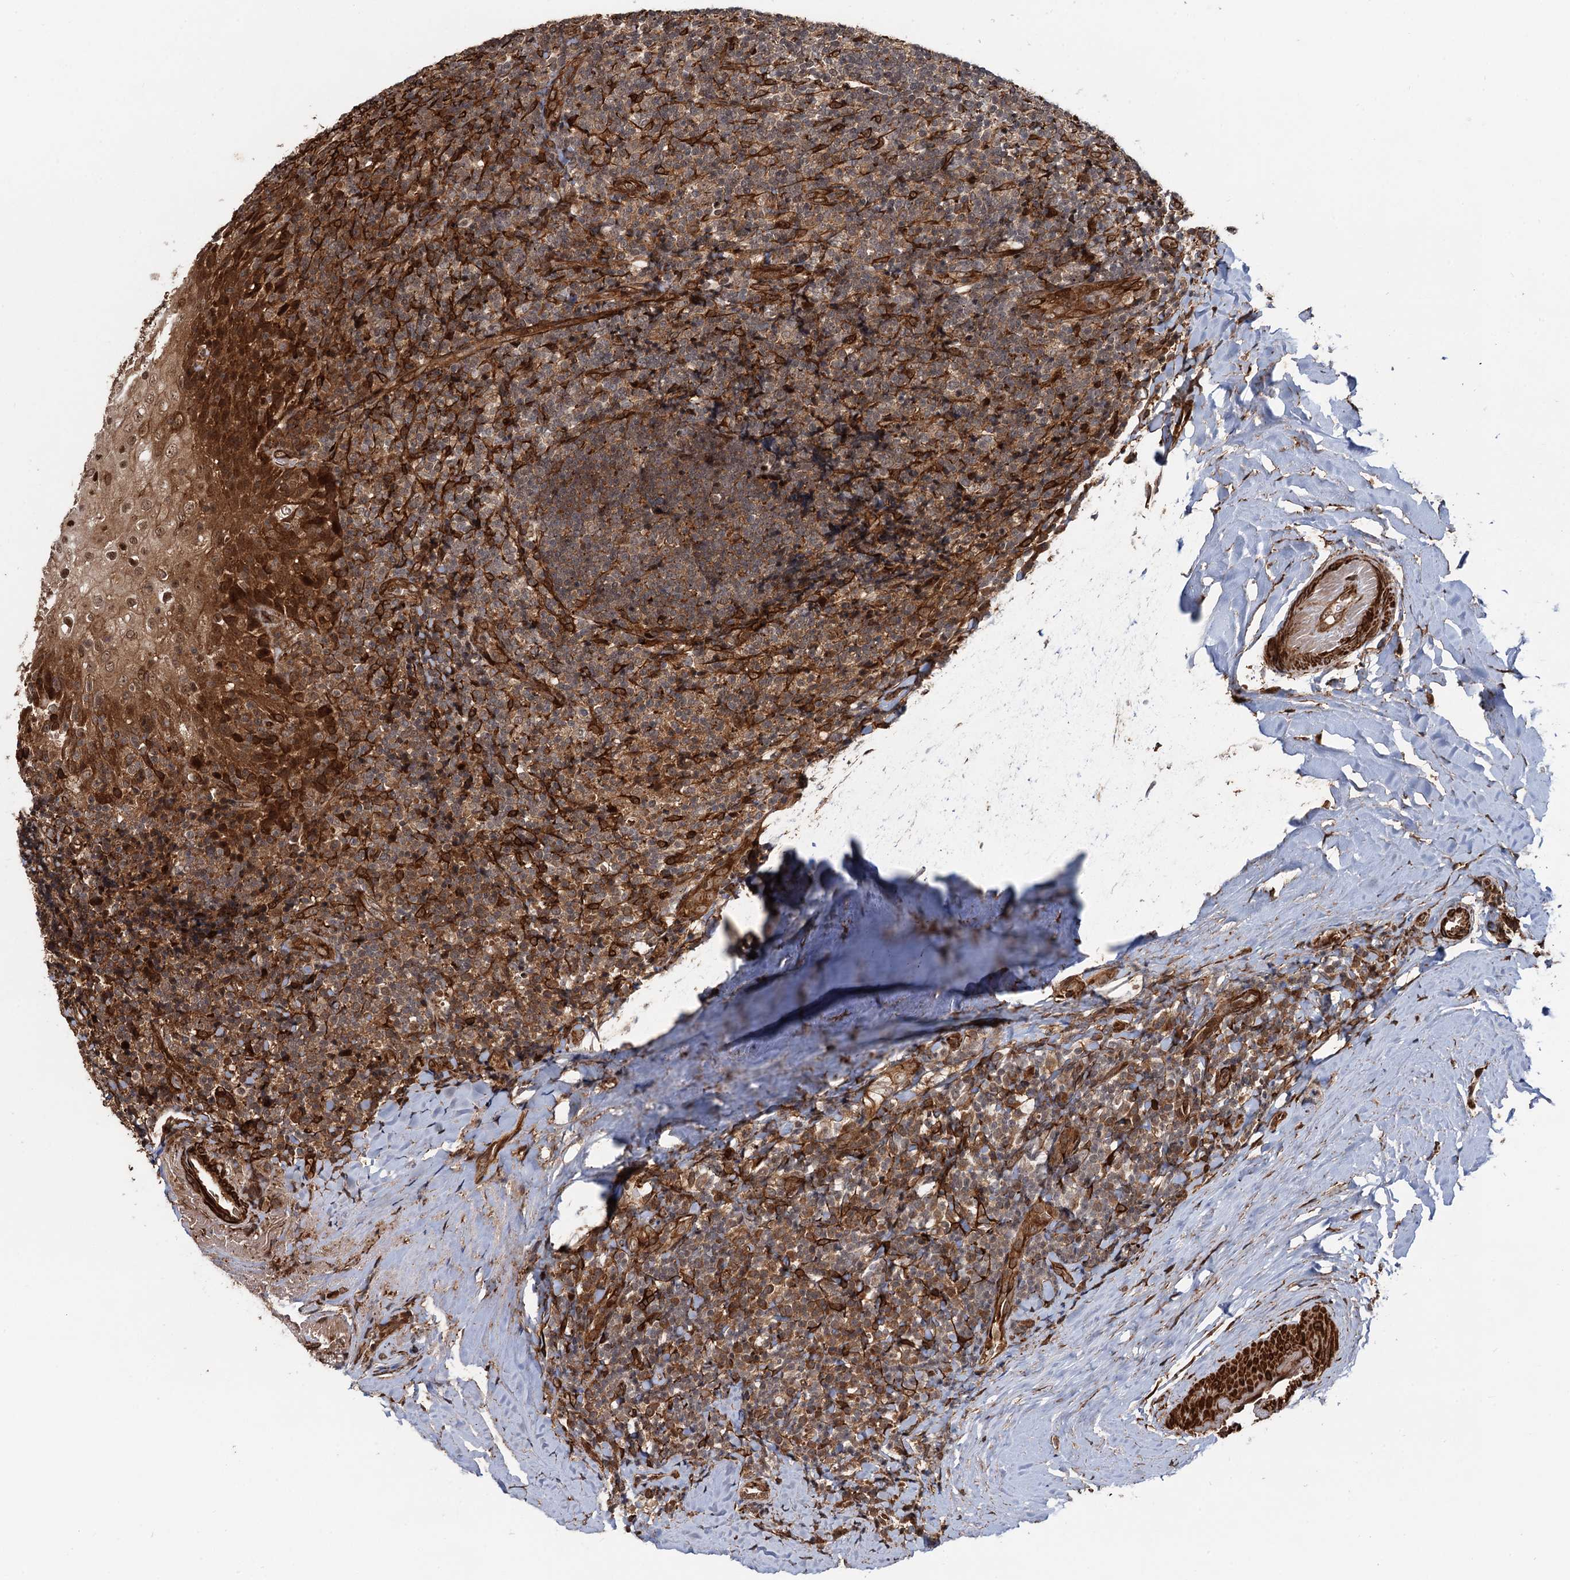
{"staining": {"intensity": "moderate", "quantity": ">75%", "location": "cytoplasmic/membranous,nuclear"}, "tissue": "tonsil", "cell_type": "Germinal center cells", "image_type": "normal", "snomed": [{"axis": "morphology", "description": "Normal tissue, NOS"}, {"axis": "topography", "description": "Tonsil"}], "caption": "High-power microscopy captured an immunohistochemistry micrograph of normal tonsil, revealing moderate cytoplasmic/membranous,nuclear positivity in about >75% of germinal center cells.", "gene": "SNRNP25", "patient": {"sex": "male", "age": 37}}